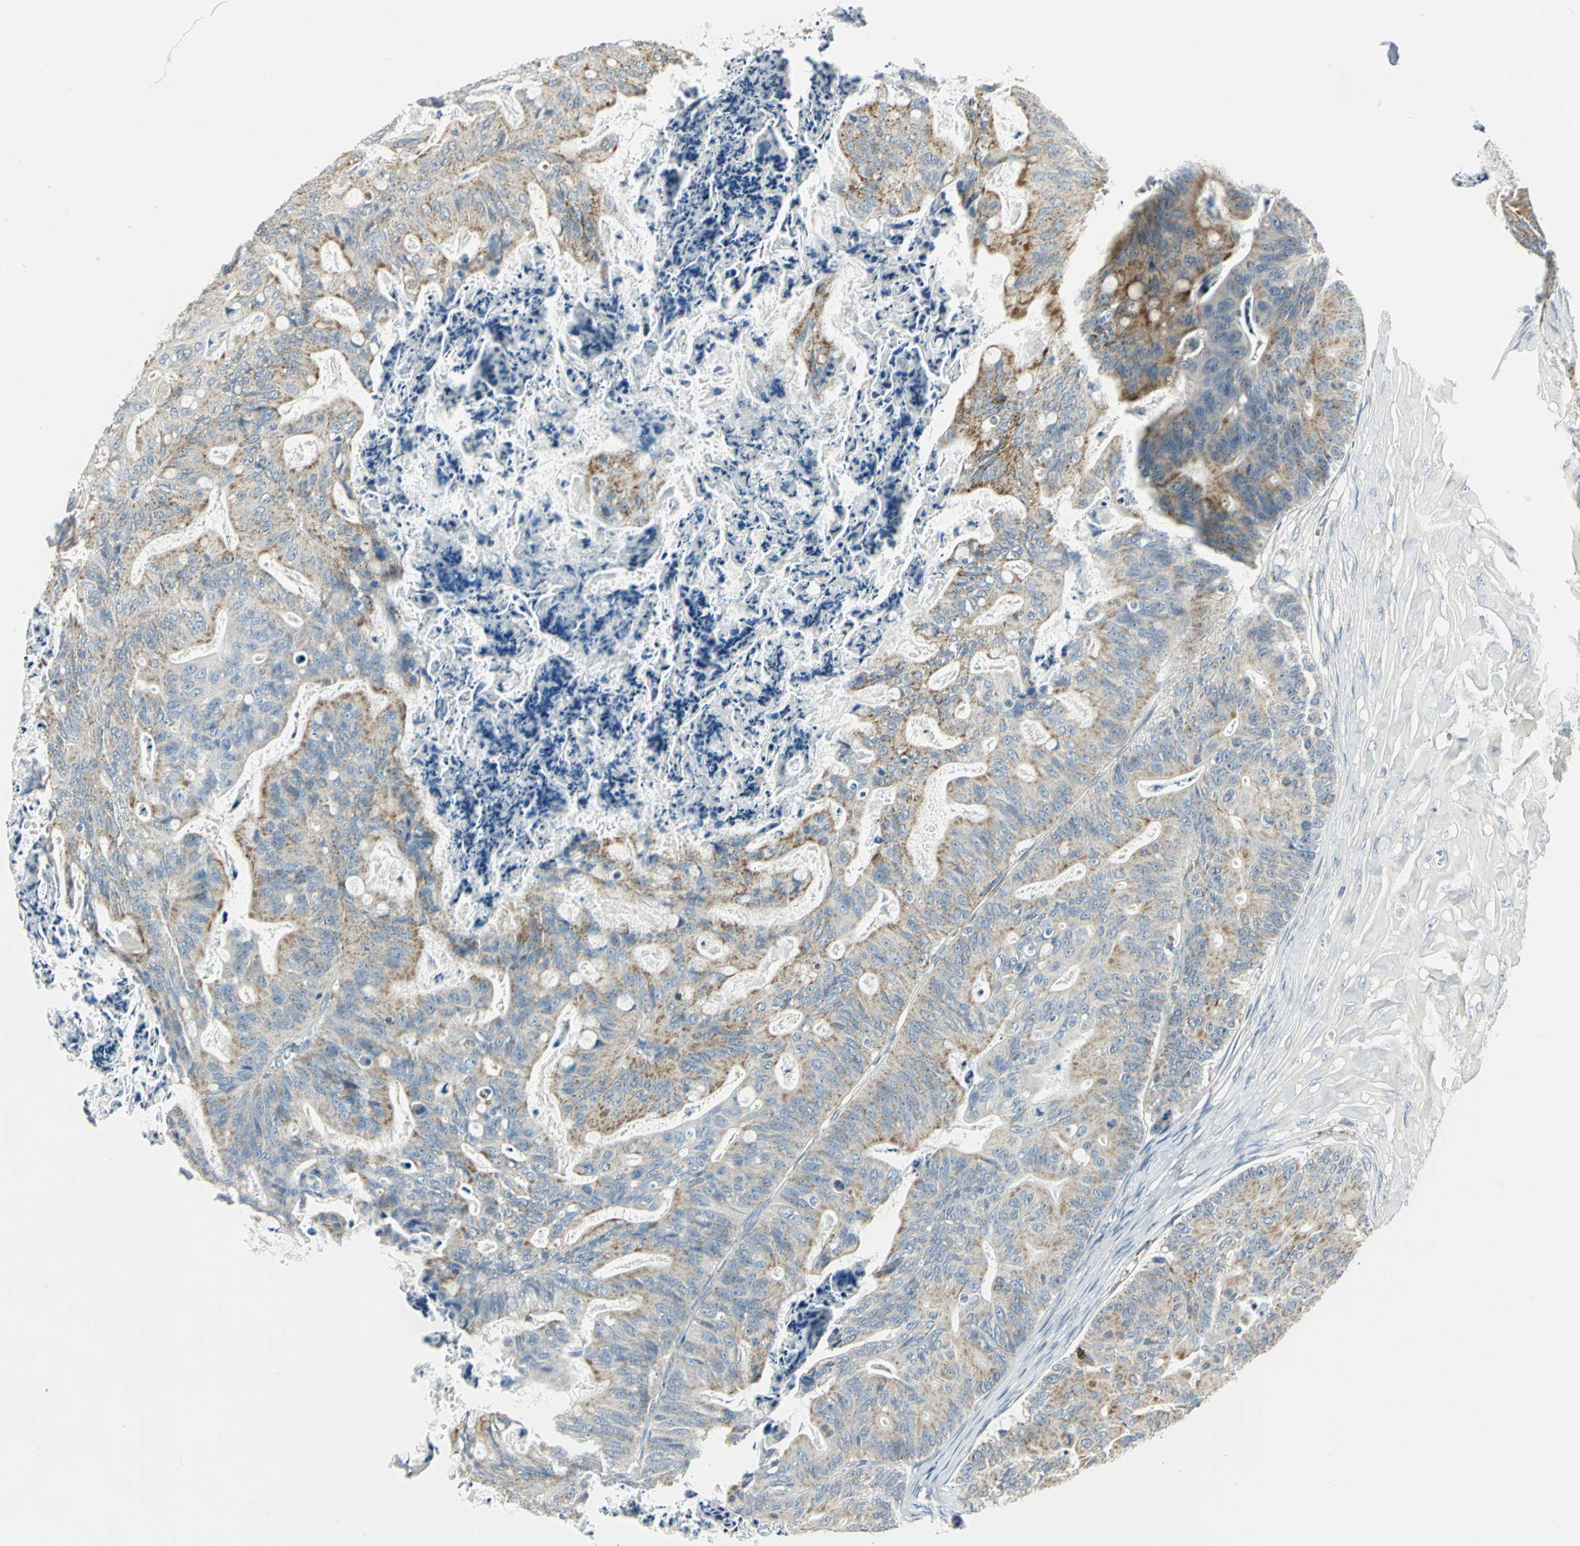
{"staining": {"intensity": "weak", "quantity": ">75%", "location": "cytoplasmic/membranous"}, "tissue": "ovarian cancer", "cell_type": "Tumor cells", "image_type": "cancer", "snomed": [{"axis": "morphology", "description": "Cystadenocarcinoma, mucinous, NOS"}, {"axis": "topography", "description": "Ovary"}], "caption": "Ovarian mucinous cystadenocarcinoma was stained to show a protein in brown. There is low levels of weak cytoplasmic/membranous positivity in approximately >75% of tumor cells. The staining is performed using DAB (3,3'-diaminobenzidine) brown chromogen to label protein expression. The nuclei are counter-stained blue using hematoxylin.", "gene": "ACADM", "patient": {"sex": "female", "age": 36}}